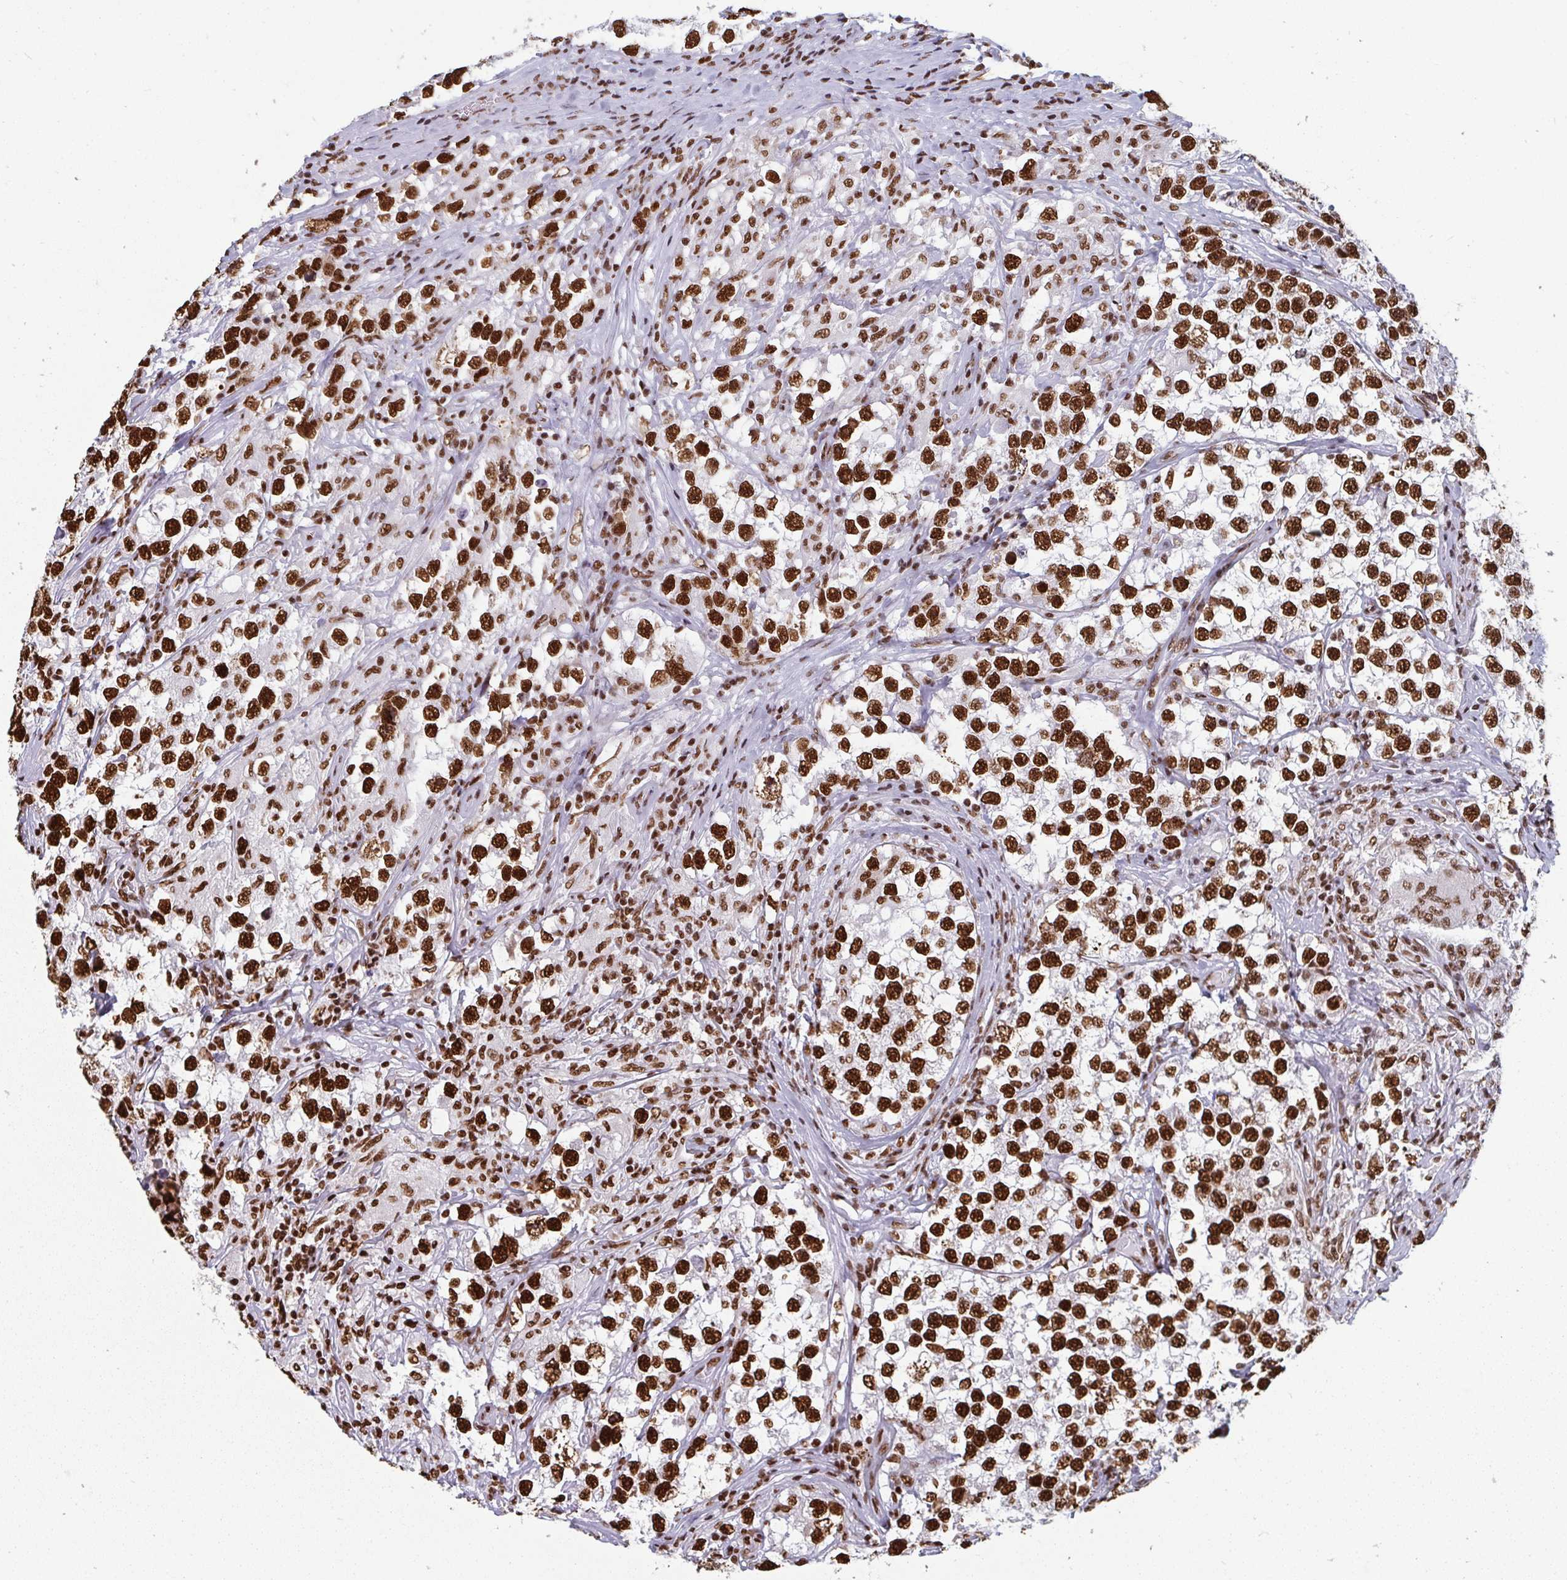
{"staining": {"intensity": "strong", "quantity": ">75%", "location": "nuclear"}, "tissue": "testis cancer", "cell_type": "Tumor cells", "image_type": "cancer", "snomed": [{"axis": "morphology", "description": "Seminoma, NOS"}, {"axis": "topography", "description": "Testis"}], "caption": "The photomicrograph reveals staining of seminoma (testis), revealing strong nuclear protein expression (brown color) within tumor cells.", "gene": "GAR1", "patient": {"sex": "male", "age": 46}}